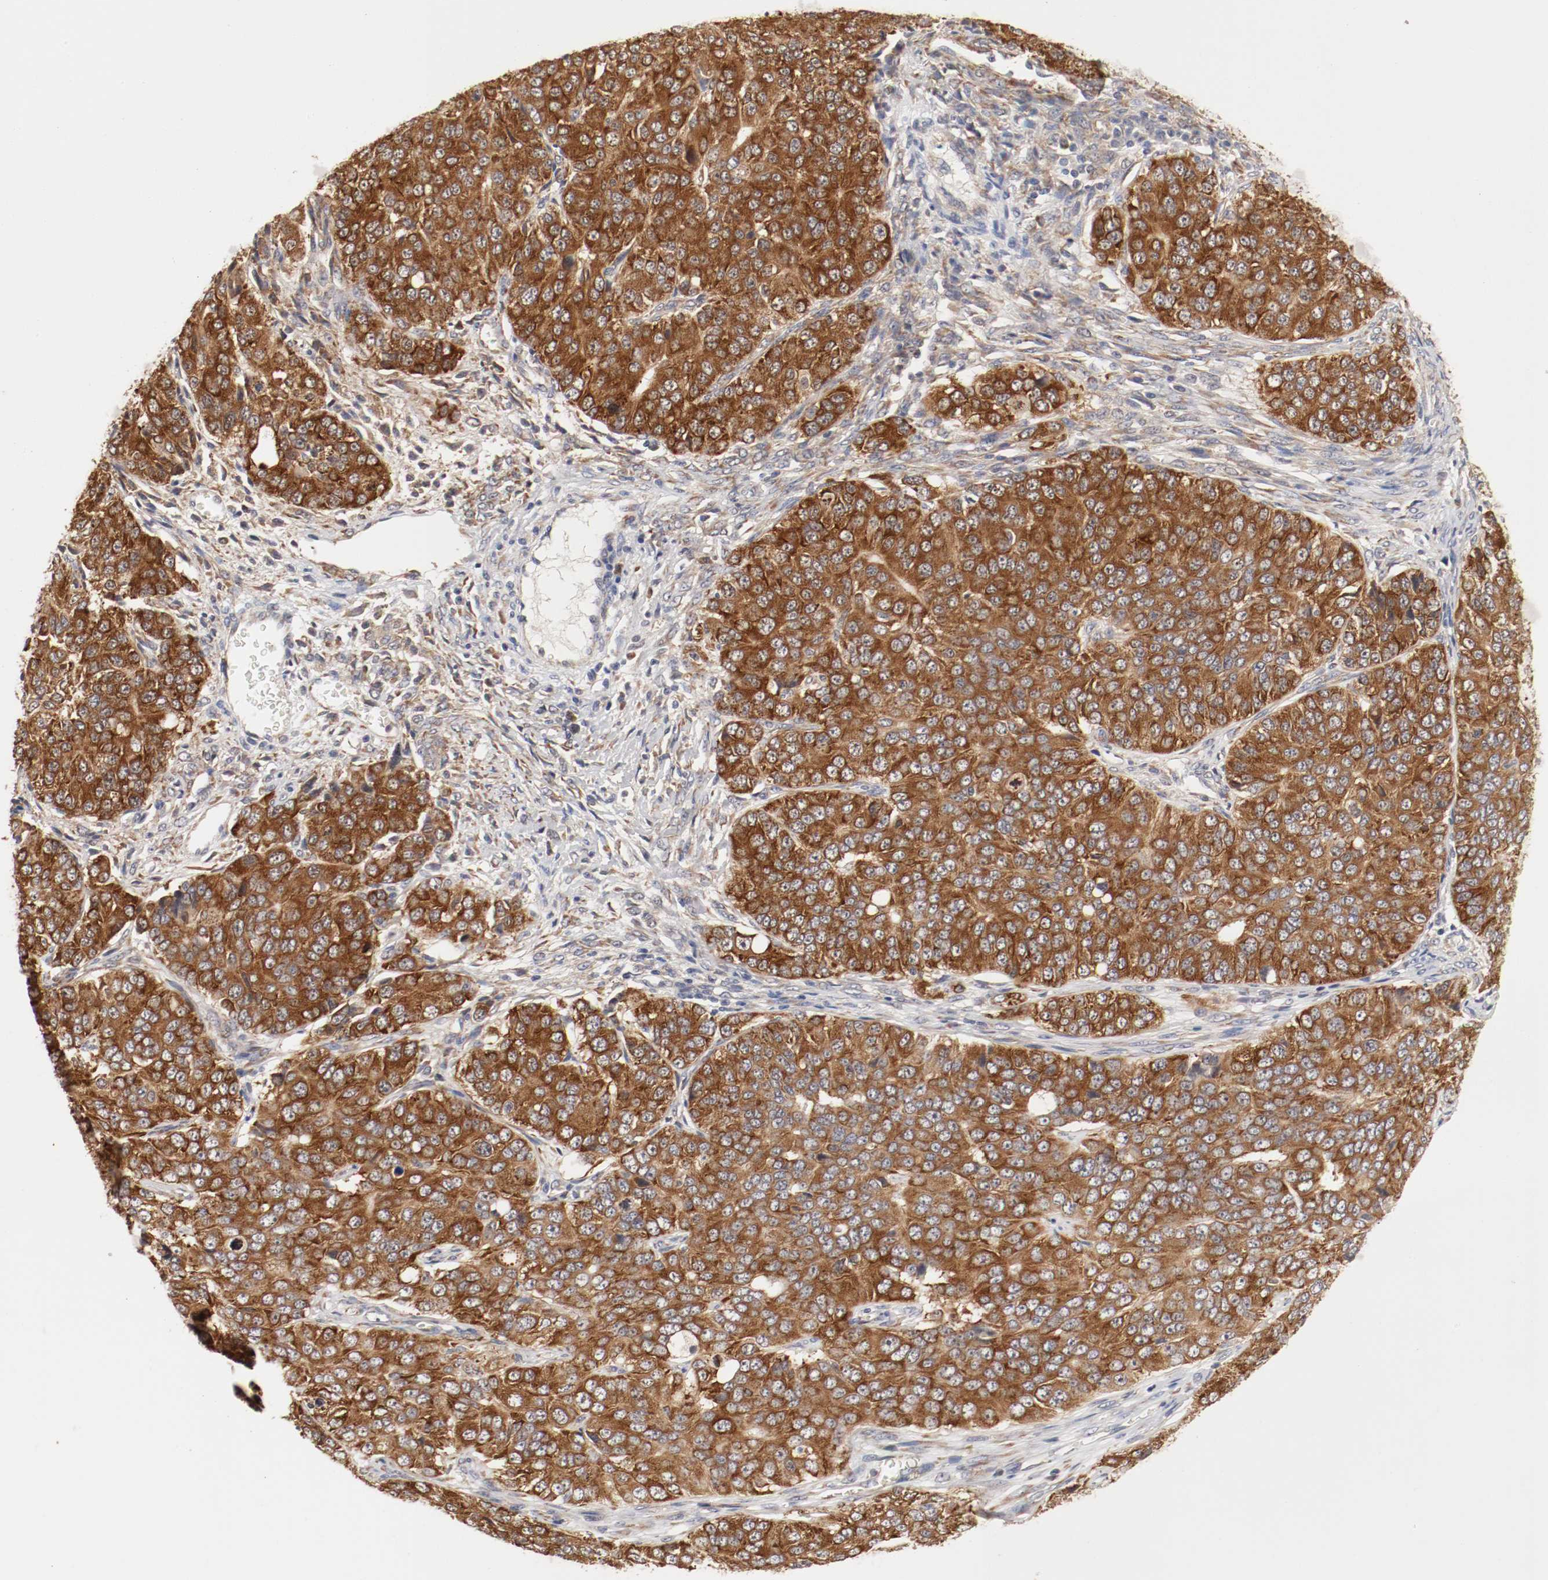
{"staining": {"intensity": "strong", "quantity": ">75%", "location": "cytoplasmic/membranous"}, "tissue": "ovarian cancer", "cell_type": "Tumor cells", "image_type": "cancer", "snomed": [{"axis": "morphology", "description": "Carcinoma, endometroid"}, {"axis": "topography", "description": "Ovary"}], "caption": "Protein expression by immunohistochemistry (IHC) exhibits strong cytoplasmic/membranous staining in approximately >75% of tumor cells in ovarian endometroid carcinoma.", "gene": "FKBP3", "patient": {"sex": "female", "age": 51}}